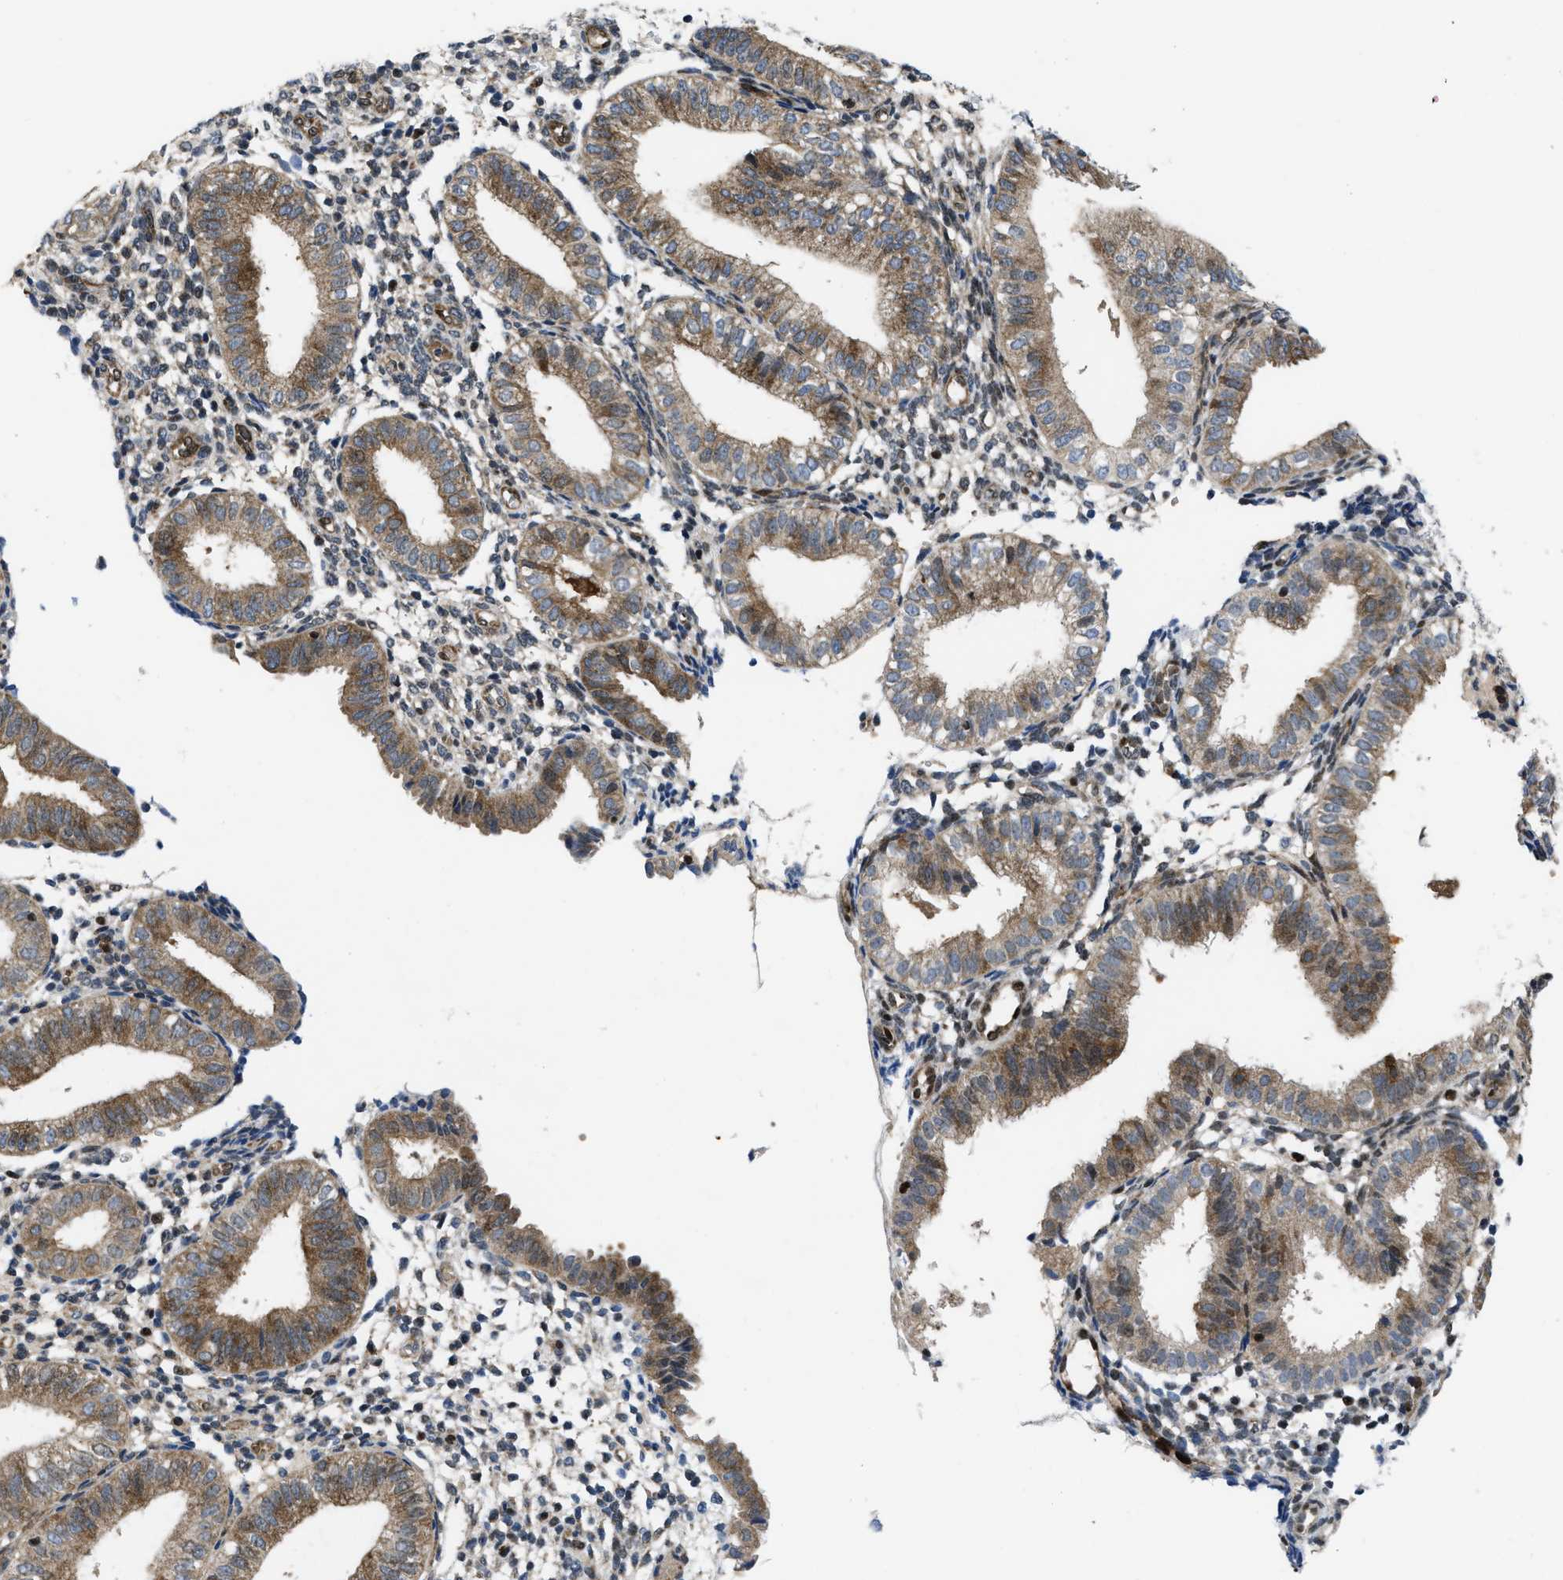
{"staining": {"intensity": "moderate", "quantity": "<25%", "location": "cytoplasmic/membranous,nuclear"}, "tissue": "endometrium", "cell_type": "Cells in endometrial stroma", "image_type": "normal", "snomed": [{"axis": "morphology", "description": "Normal tissue, NOS"}, {"axis": "topography", "description": "Endometrium"}], "caption": "Brown immunohistochemical staining in benign human endometrium shows moderate cytoplasmic/membranous,nuclear expression in about <25% of cells in endometrial stroma. The protein of interest is shown in brown color, while the nuclei are stained blue.", "gene": "PPP2CB", "patient": {"sex": "female", "age": 39}}